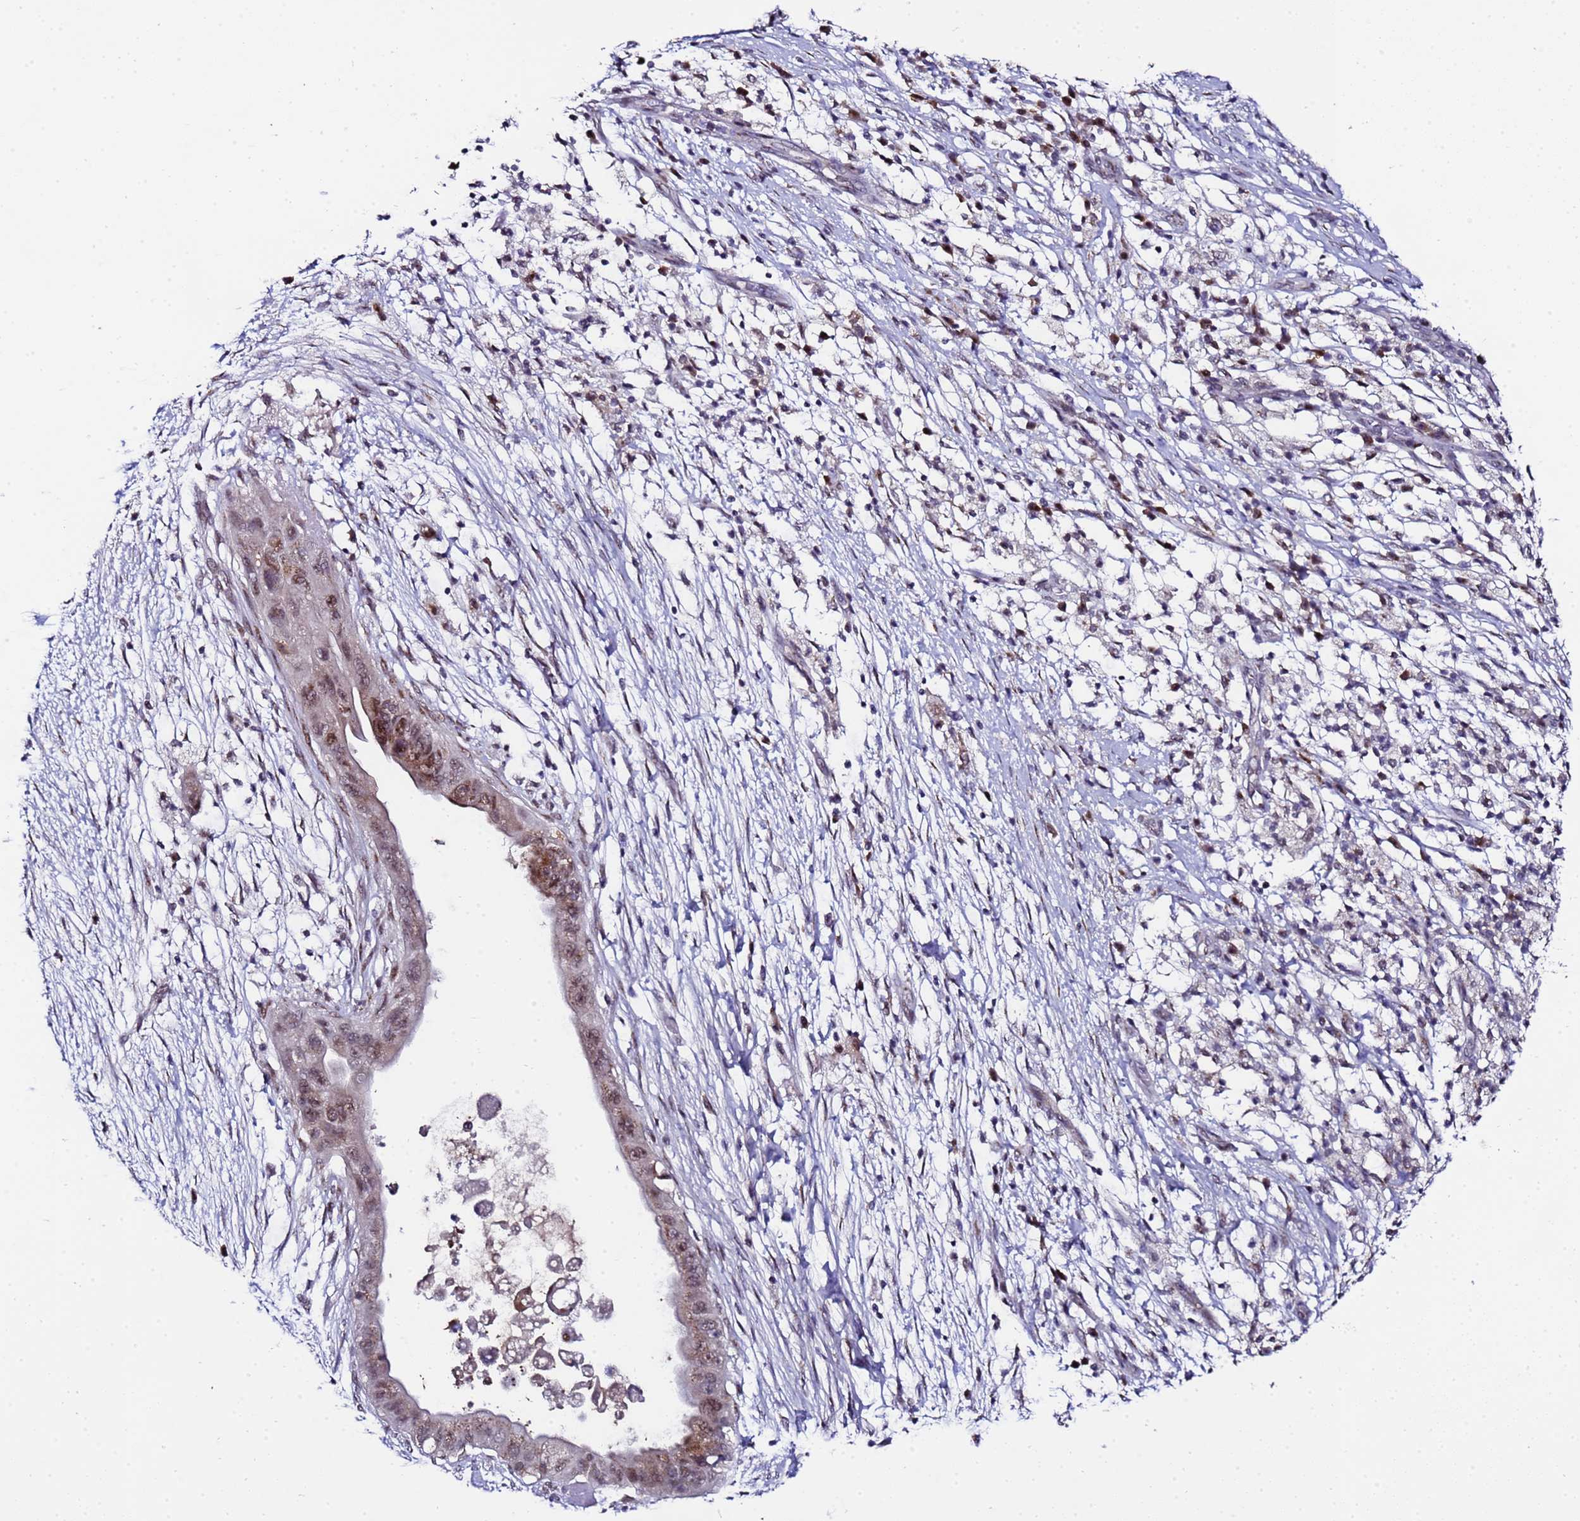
{"staining": {"intensity": "moderate", "quantity": "25%-75%", "location": "nuclear"}, "tissue": "pancreatic cancer", "cell_type": "Tumor cells", "image_type": "cancer", "snomed": [{"axis": "morphology", "description": "Adenocarcinoma, NOS"}, {"axis": "topography", "description": "Pancreas"}], "caption": "Adenocarcinoma (pancreatic) stained with IHC shows moderate nuclear expression in approximately 25%-75% of tumor cells. (DAB (3,3'-diaminobenzidine) IHC, brown staining for protein, blue staining for nuclei).", "gene": "C19orf47", "patient": {"sex": "male", "age": 68}}